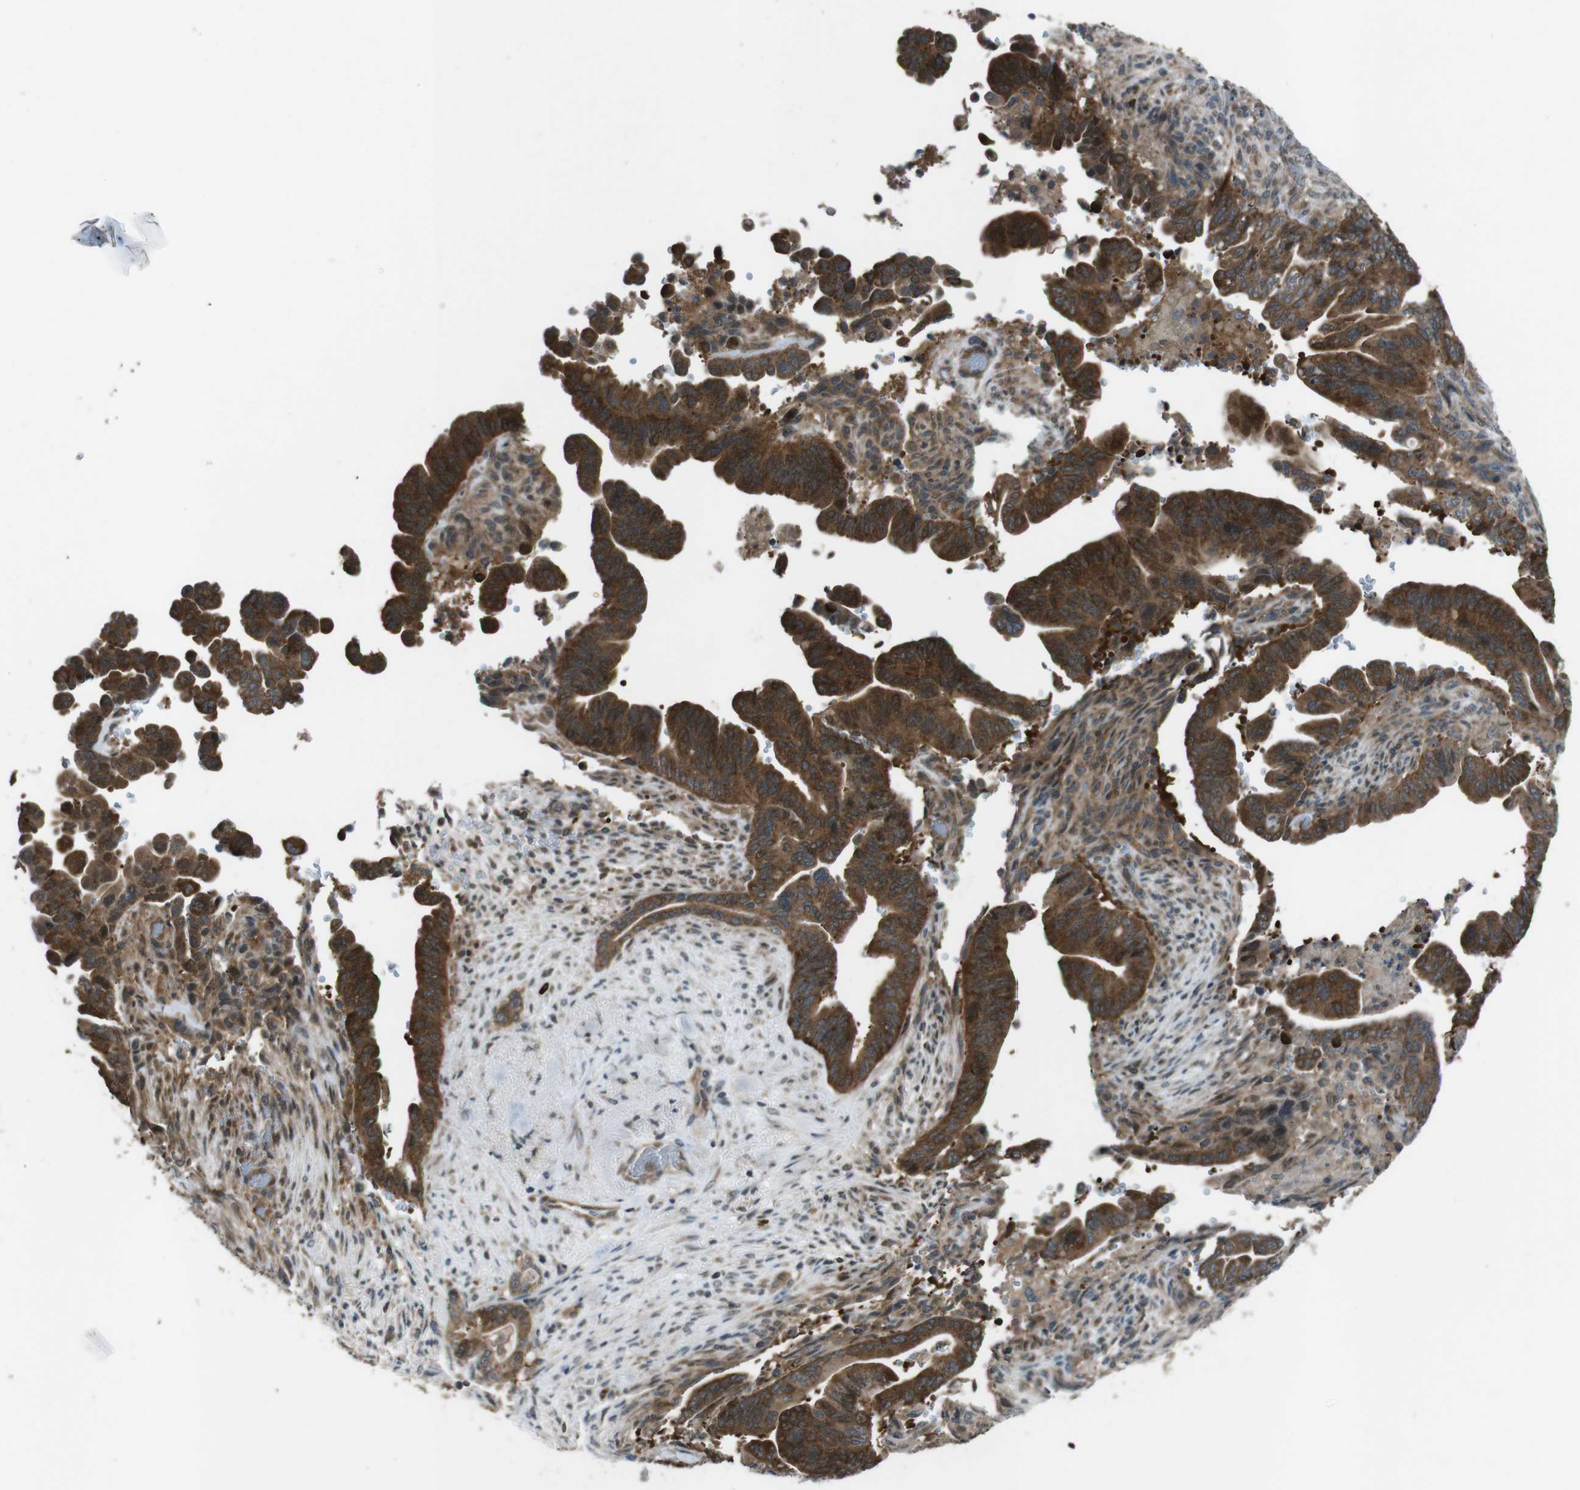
{"staining": {"intensity": "strong", "quantity": ">75%", "location": "cytoplasmic/membranous"}, "tissue": "pancreatic cancer", "cell_type": "Tumor cells", "image_type": "cancer", "snomed": [{"axis": "morphology", "description": "Adenocarcinoma, NOS"}, {"axis": "topography", "description": "Pancreas"}], "caption": "Immunohistochemistry micrograph of human pancreatic cancer stained for a protein (brown), which shows high levels of strong cytoplasmic/membranous positivity in approximately >75% of tumor cells.", "gene": "SLC22A23", "patient": {"sex": "male", "age": 70}}